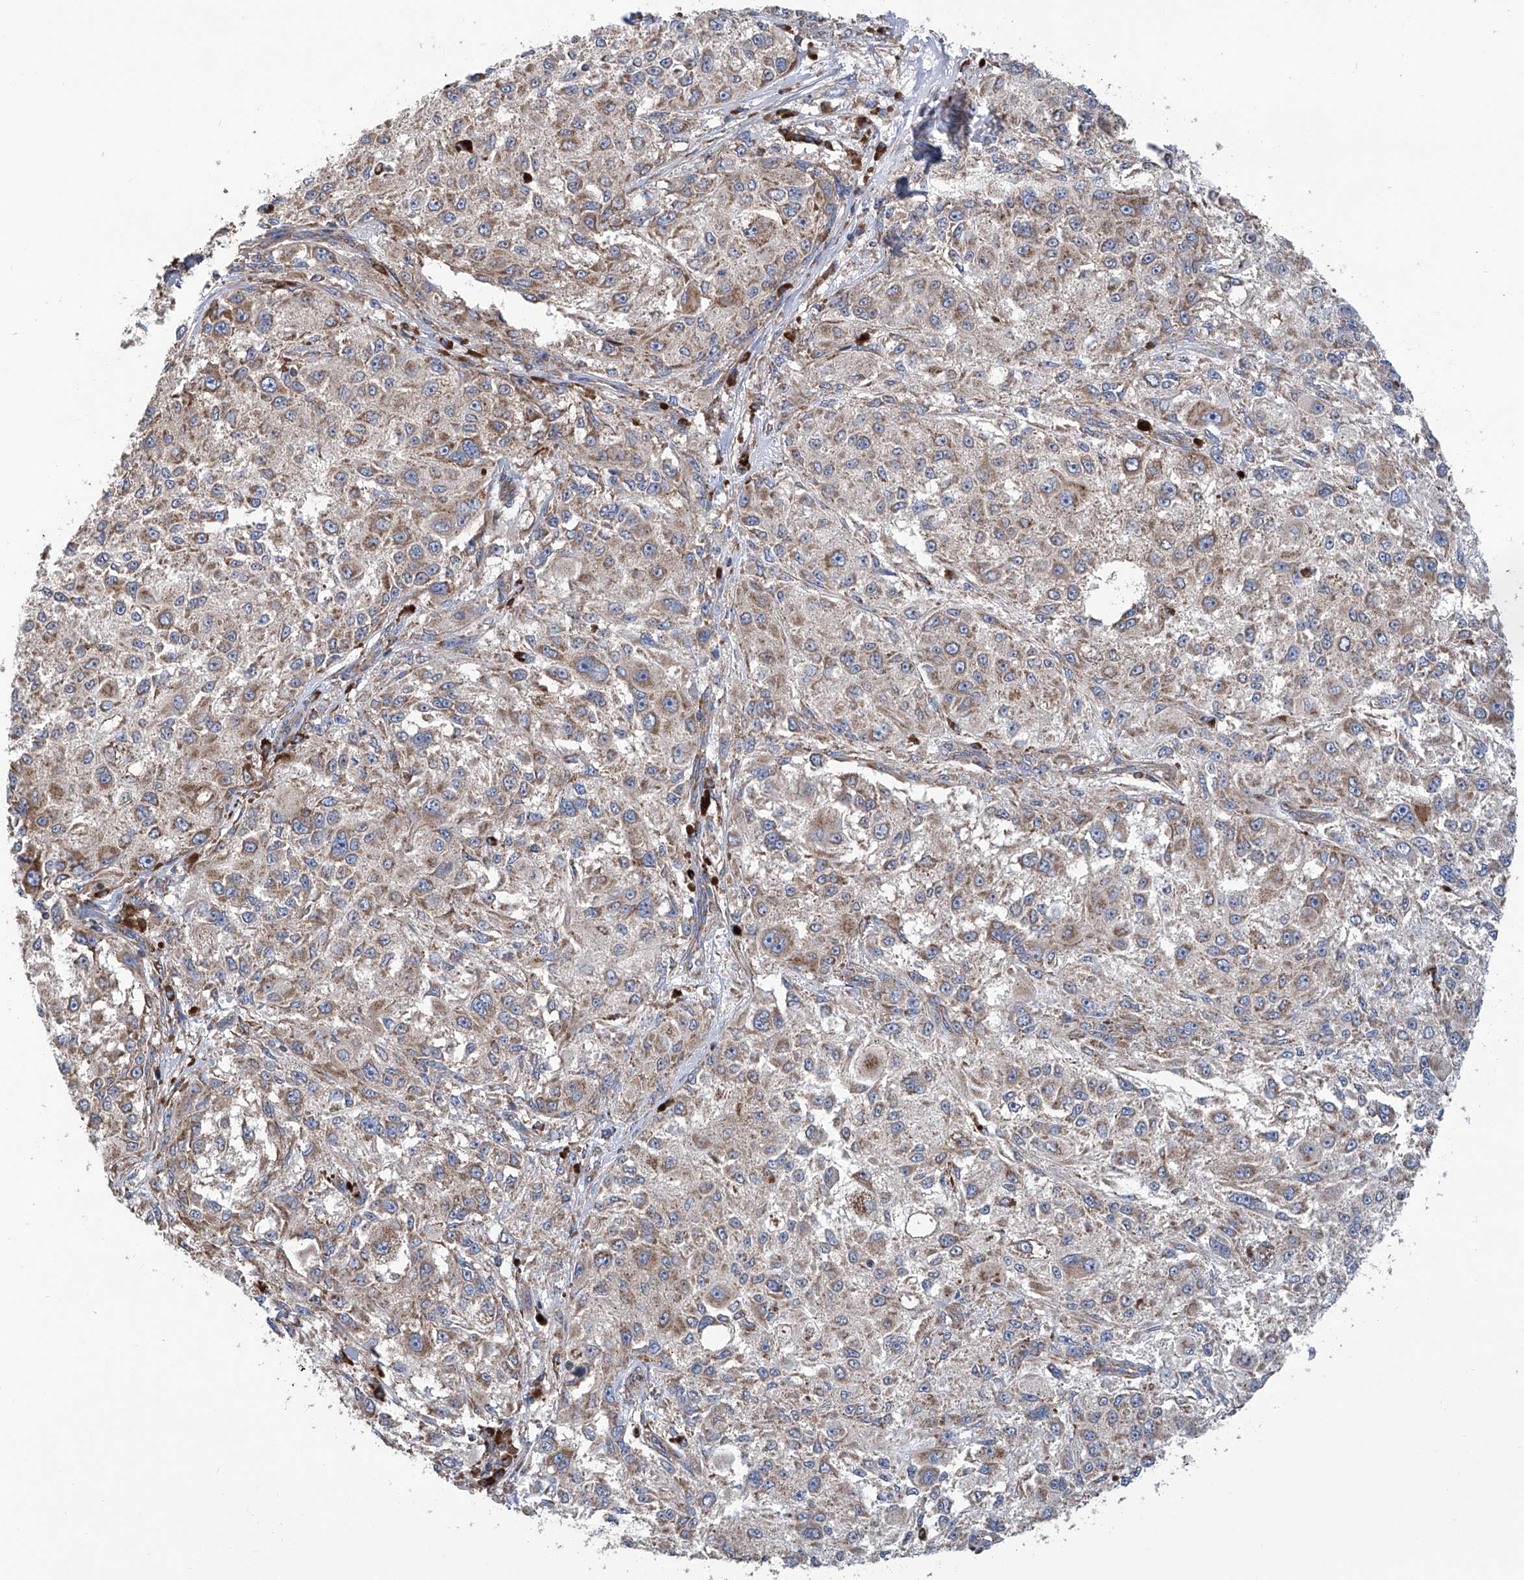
{"staining": {"intensity": "weak", "quantity": "25%-75%", "location": "cytoplasmic/membranous"}, "tissue": "melanoma", "cell_type": "Tumor cells", "image_type": "cancer", "snomed": [{"axis": "morphology", "description": "Necrosis, NOS"}, {"axis": "morphology", "description": "Malignant melanoma, NOS"}, {"axis": "topography", "description": "Skin"}], "caption": "Melanoma was stained to show a protein in brown. There is low levels of weak cytoplasmic/membranous positivity in approximately 25%-75% of tumor cells.", "gene": "SENP2", "patient": {"sex": "female", "age": 87}}